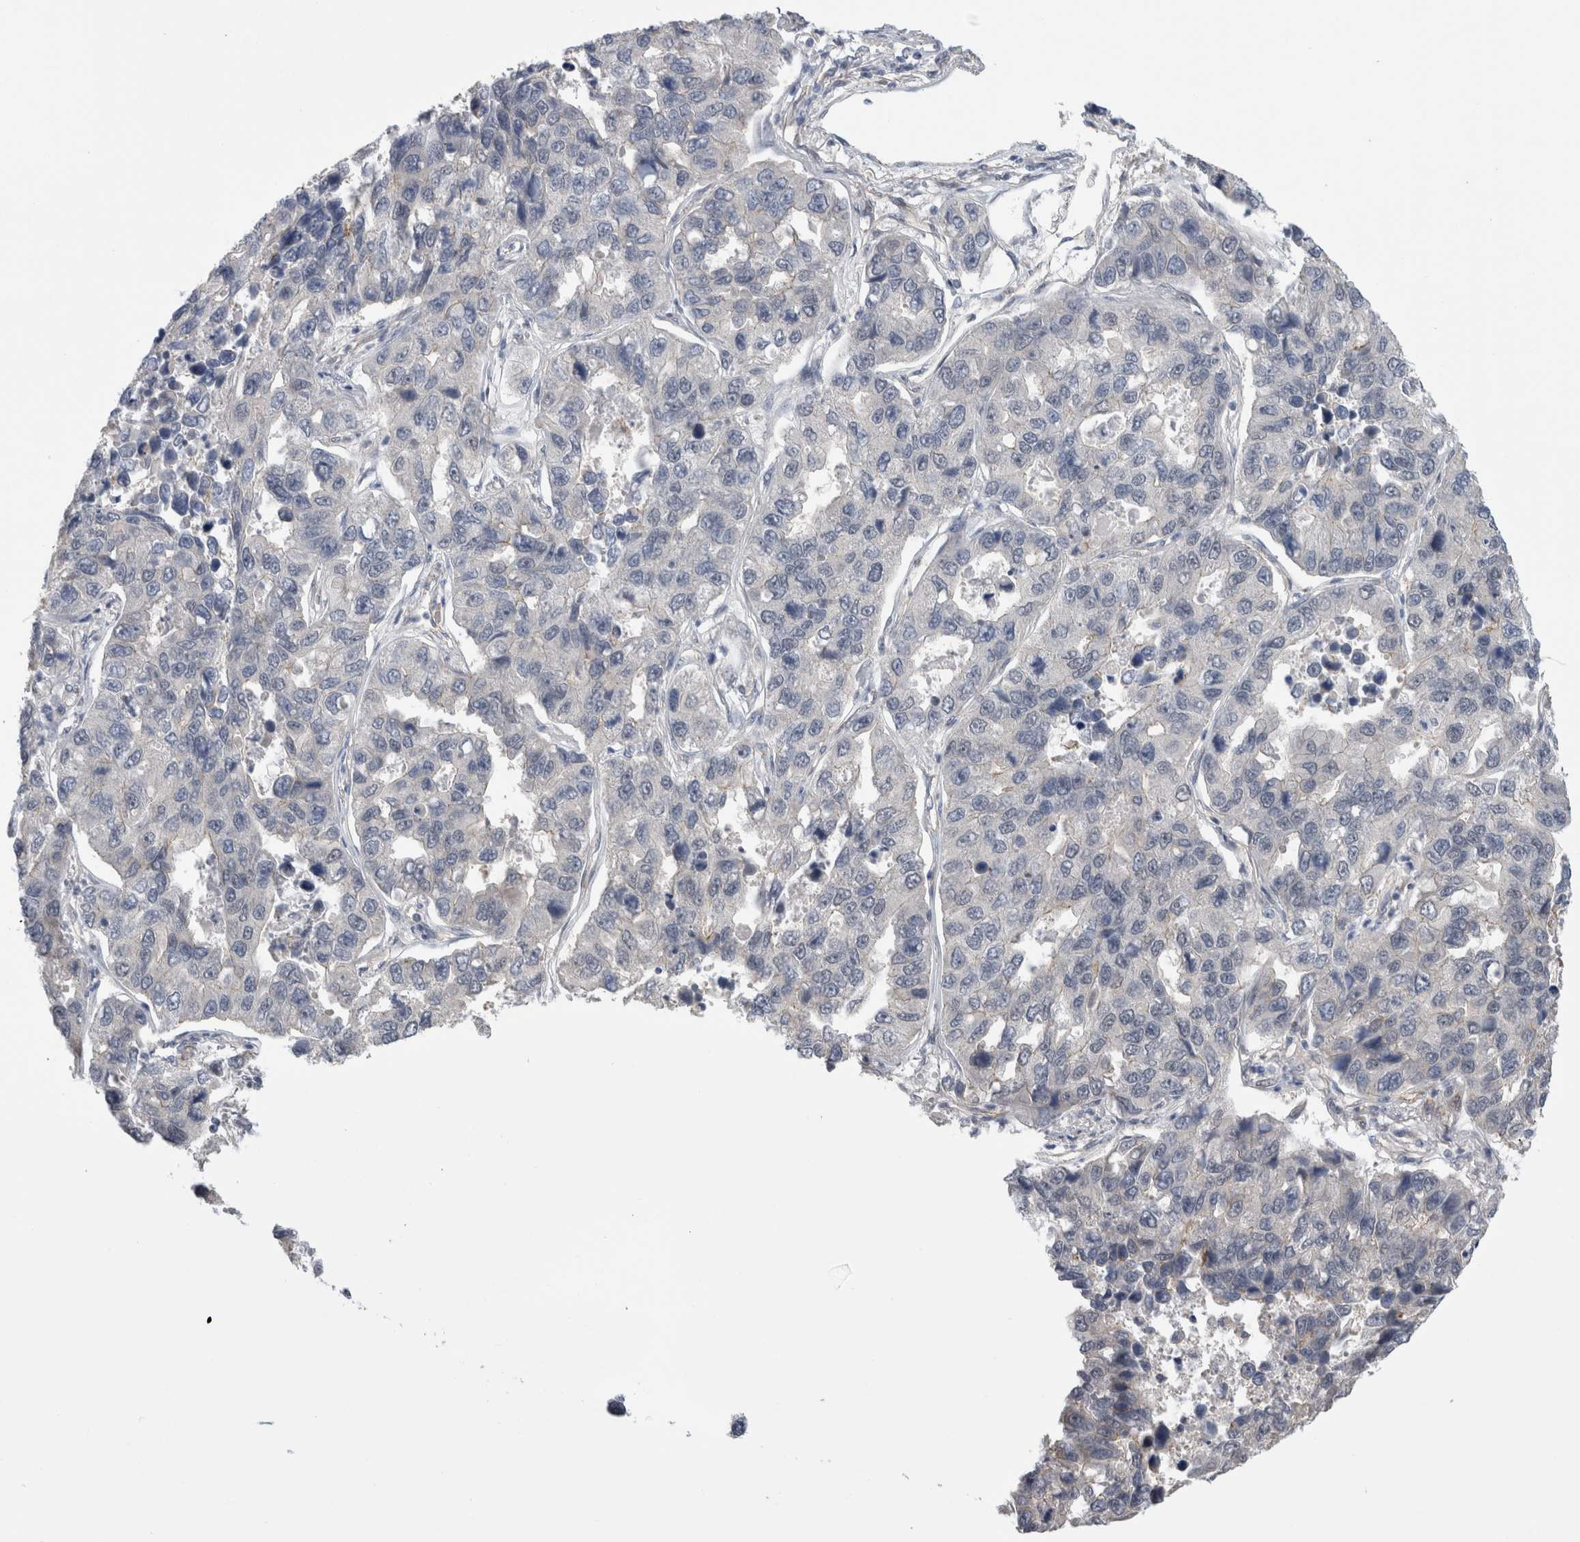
{"staining": {"intensity": "negative", "quantity": "none", "location": "none"}, "tissue": "lung cancer", "cell_type": "Tumor cells", "image_type": "cancer", "snomed": [{"axis": "morphology", "description": "Adenocarcinoma, NOS"}, {"axis": "topography", "description": "Lung"}], "caption": "Tumor cells are negative for brown protein staining in adenocarcinoma (lung).", "gene": "TAFA5", "patient": {"sex": "male", "age": 64}}